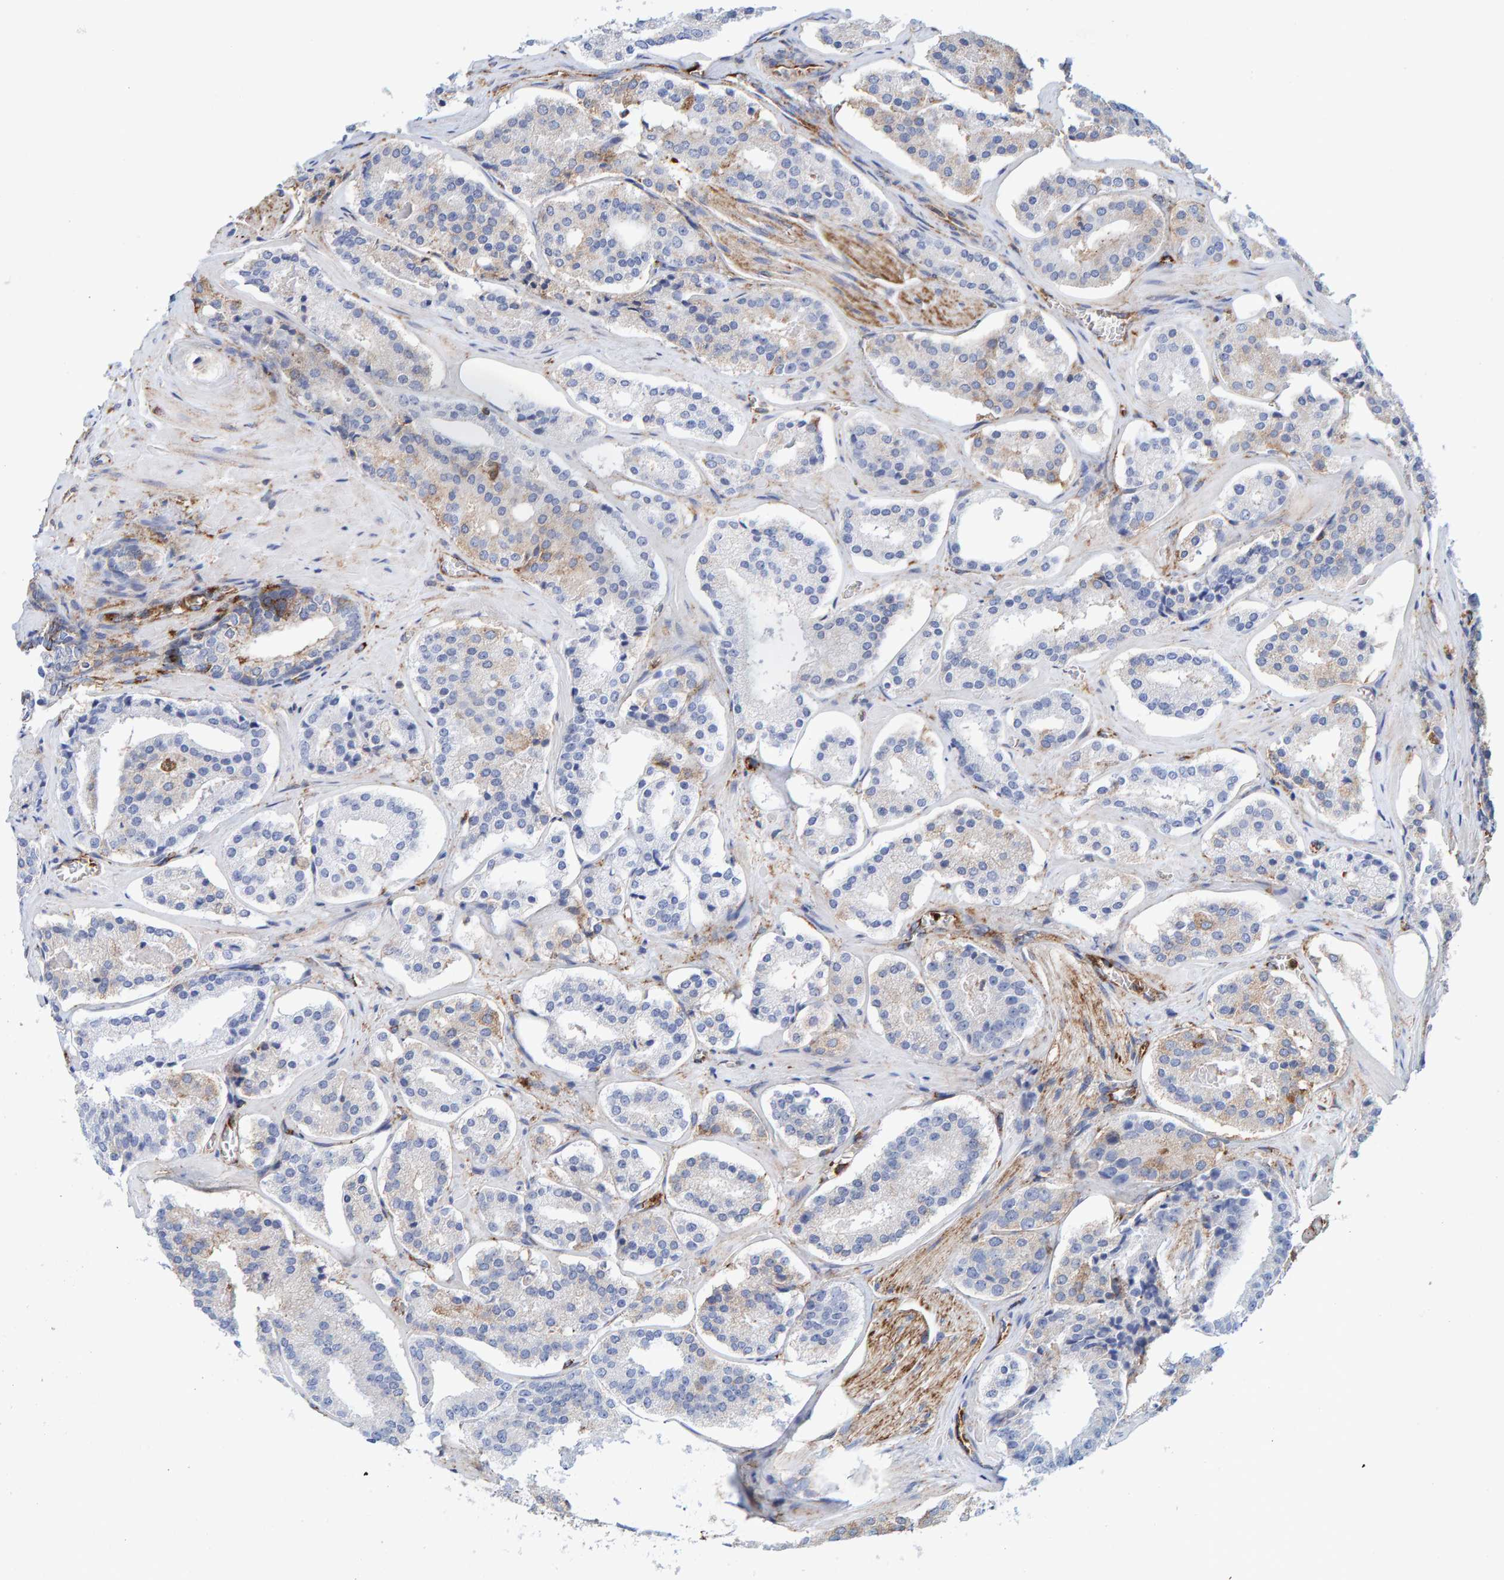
{"staining": {"intensity": "negative", "quantity": "none", "location": "none"}, "tissue": "prostate cancer", "cell_type": "Tumor cells", "image_type": "cancer", "snomed": [{"axis": "morphology", "description": "Adenocarcinoma, High grade"}, {"axis": "topography", "description": "Prostate"}], "caption": "High power microscopy histopathology image of an immunohistochemistry micrograph of prostate cancer (high-grade adenocarcinoma), revealing no significant positivity in tumor cells.", "gene": "MVP", "patient": {"sex": "male", "age": 60}}